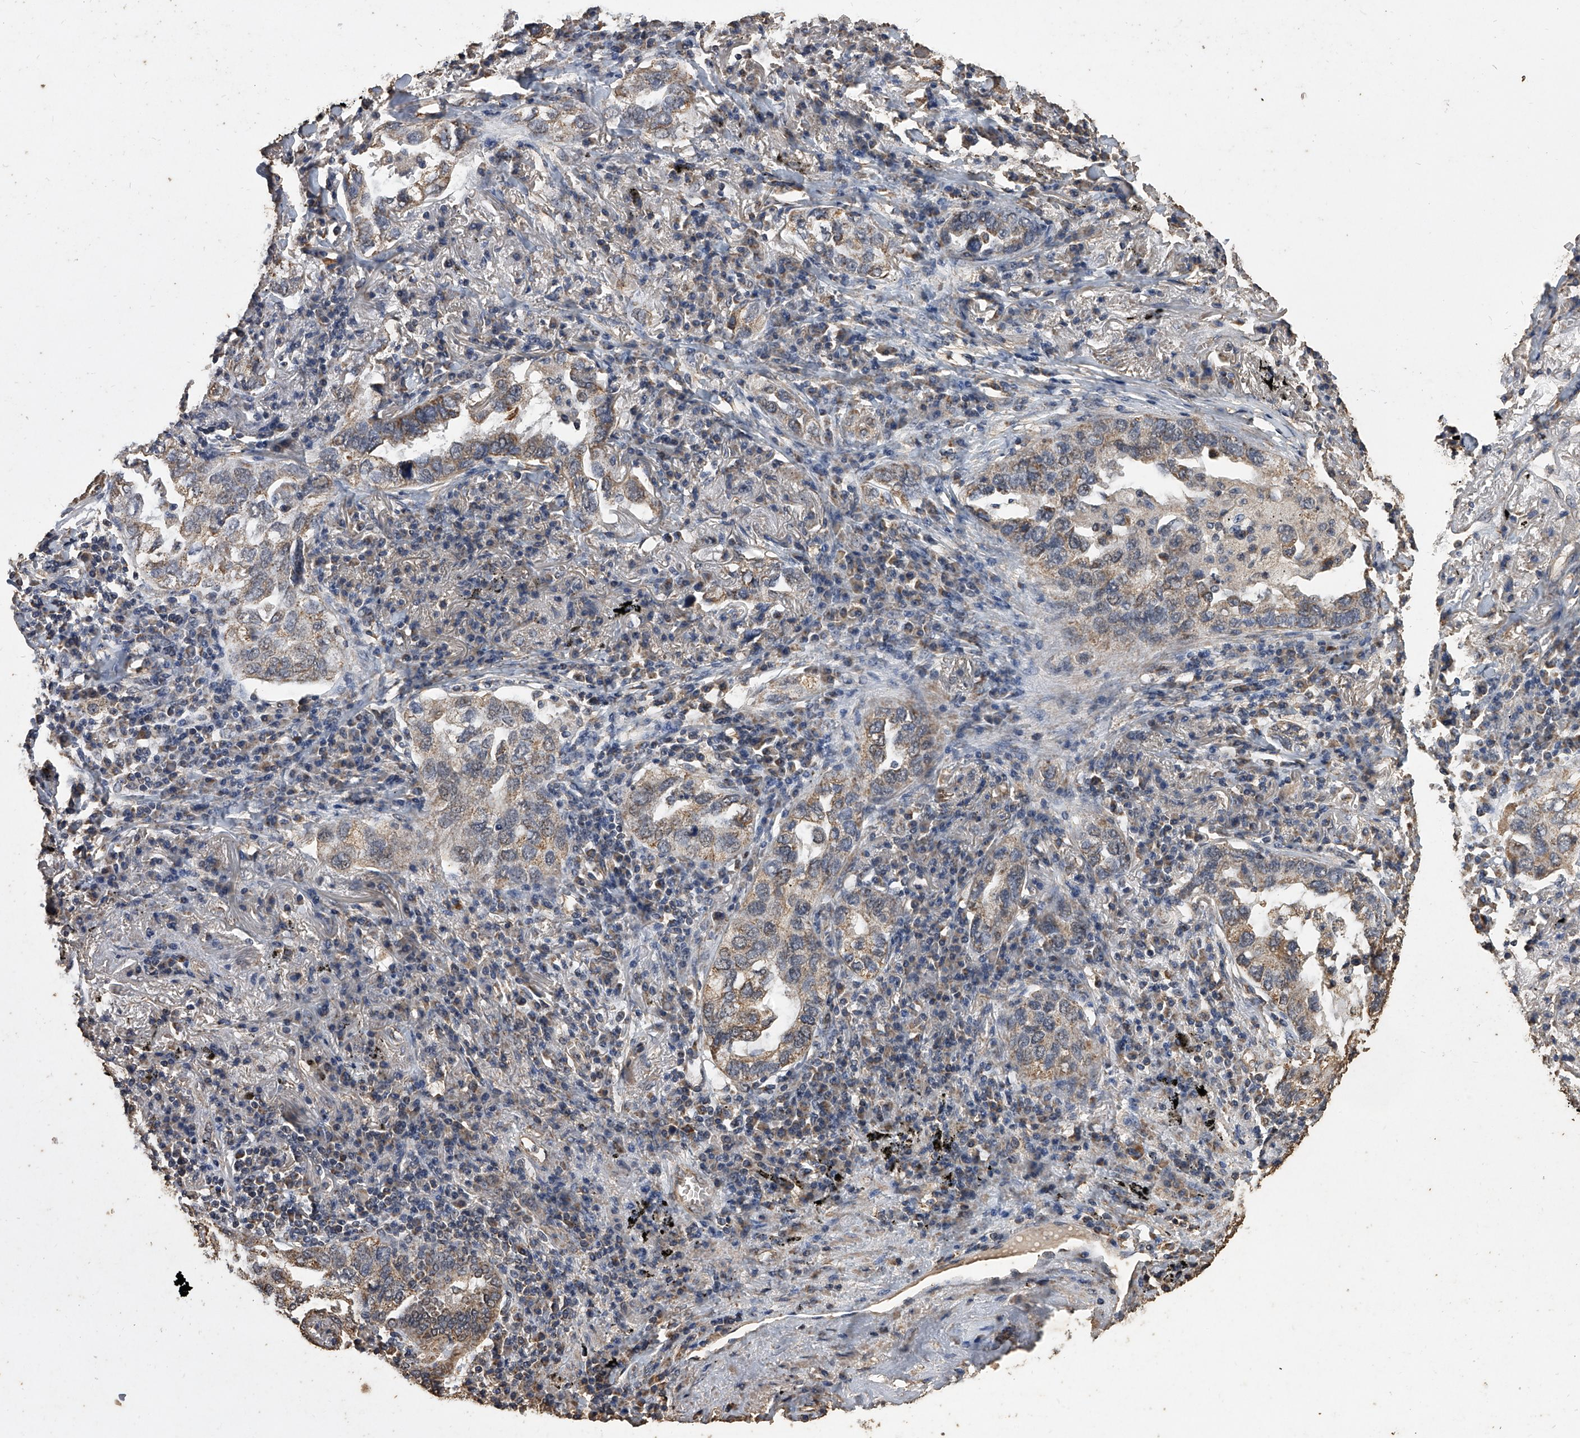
{"staining": {"intensity": "moderate", "quantity": ">75%", "location": "cytoplasmic/membranous"}, "tissue": "lung cancer", "cell_type": "Tumor cells", "image_type": "cancer", "snomed": [{"axis": "morphology", "description": "Adenocarcinoma, NOS"}, {"axis": "topography", "description": "Lung"}], "caption": "Immunohistochemistry (IHC) staining of adenocarcinoma (lung), which reveals medium levels of moderate cytoplasmic/membranous expression in approximately >75% of tumor cells indicating moderate cytoplasmic/membranous protein expression. The staining was performed using DAB (3,3'-diaminobenzidine) (brown) for protein detection and nuclei were counterstained in hematoxylin (blue).", "gene": "MRPL28", "patient": {"sex": "male", "age": 65}}